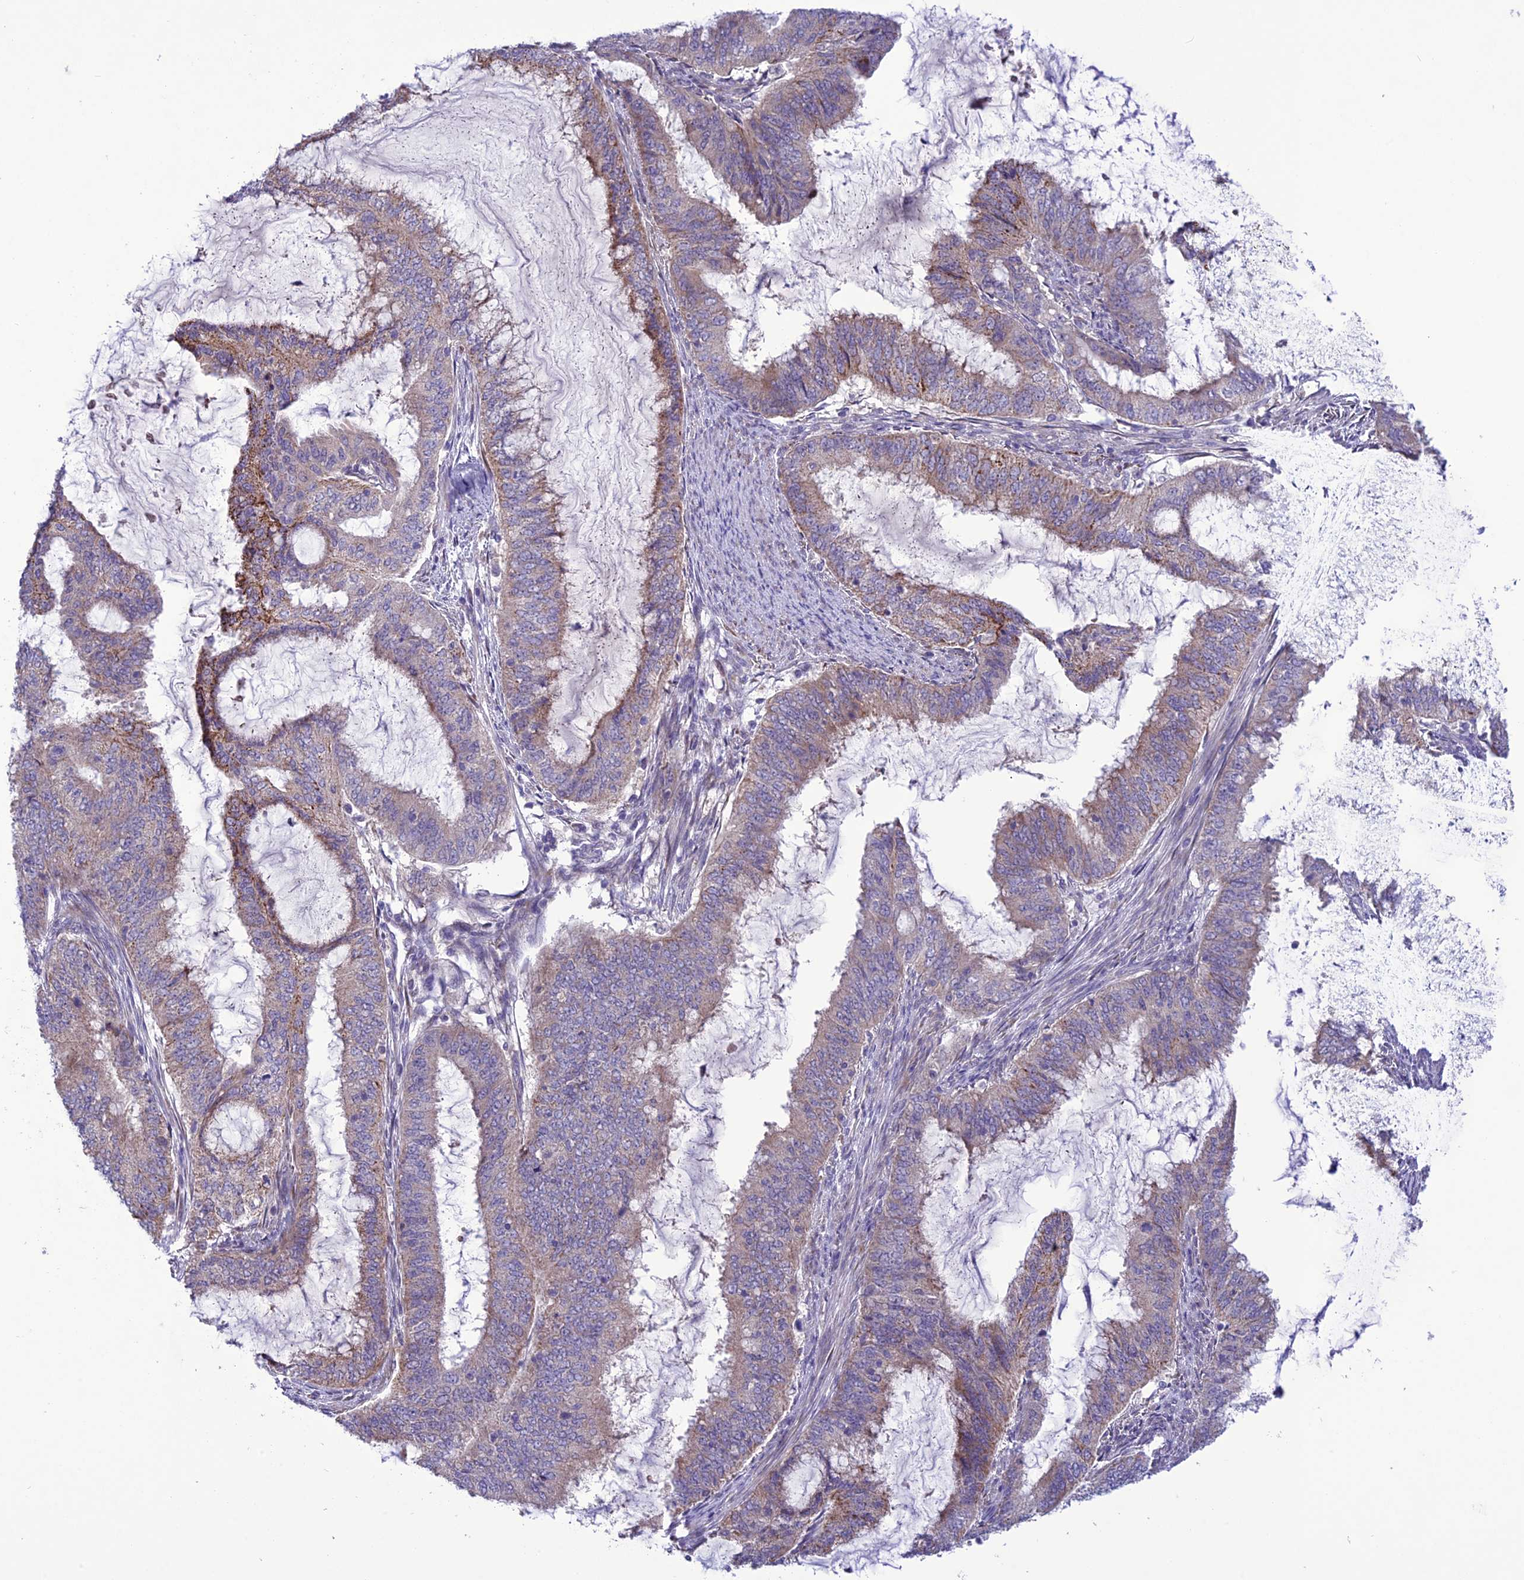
{"staining": {"intensity": "moderate", "quantity": "<25%", "location": "cytoplasmic/membranous"}, "tissue": "endometrial cancer", "cell_type": "Tumor cells", "image_type": "cancer", "snomed": [{"axis": "morphology", "description": "Adenocarcinoma, NOS"}, {"axis": "topography", "description": "Endometrium"}], "caption": "Adenocarcinoma (endometrial) was stained to show a protein in brown. There is low levels of moderate cytoplasmic/membranous positivity in approximately <25% of tumor cells. (Stains: DAB in brown, nuclei in blue, Microscopy: brightfield microscopy at high magnification).", "gene": "PSMF1", "patient": {"sex": "female", "age": 51}}